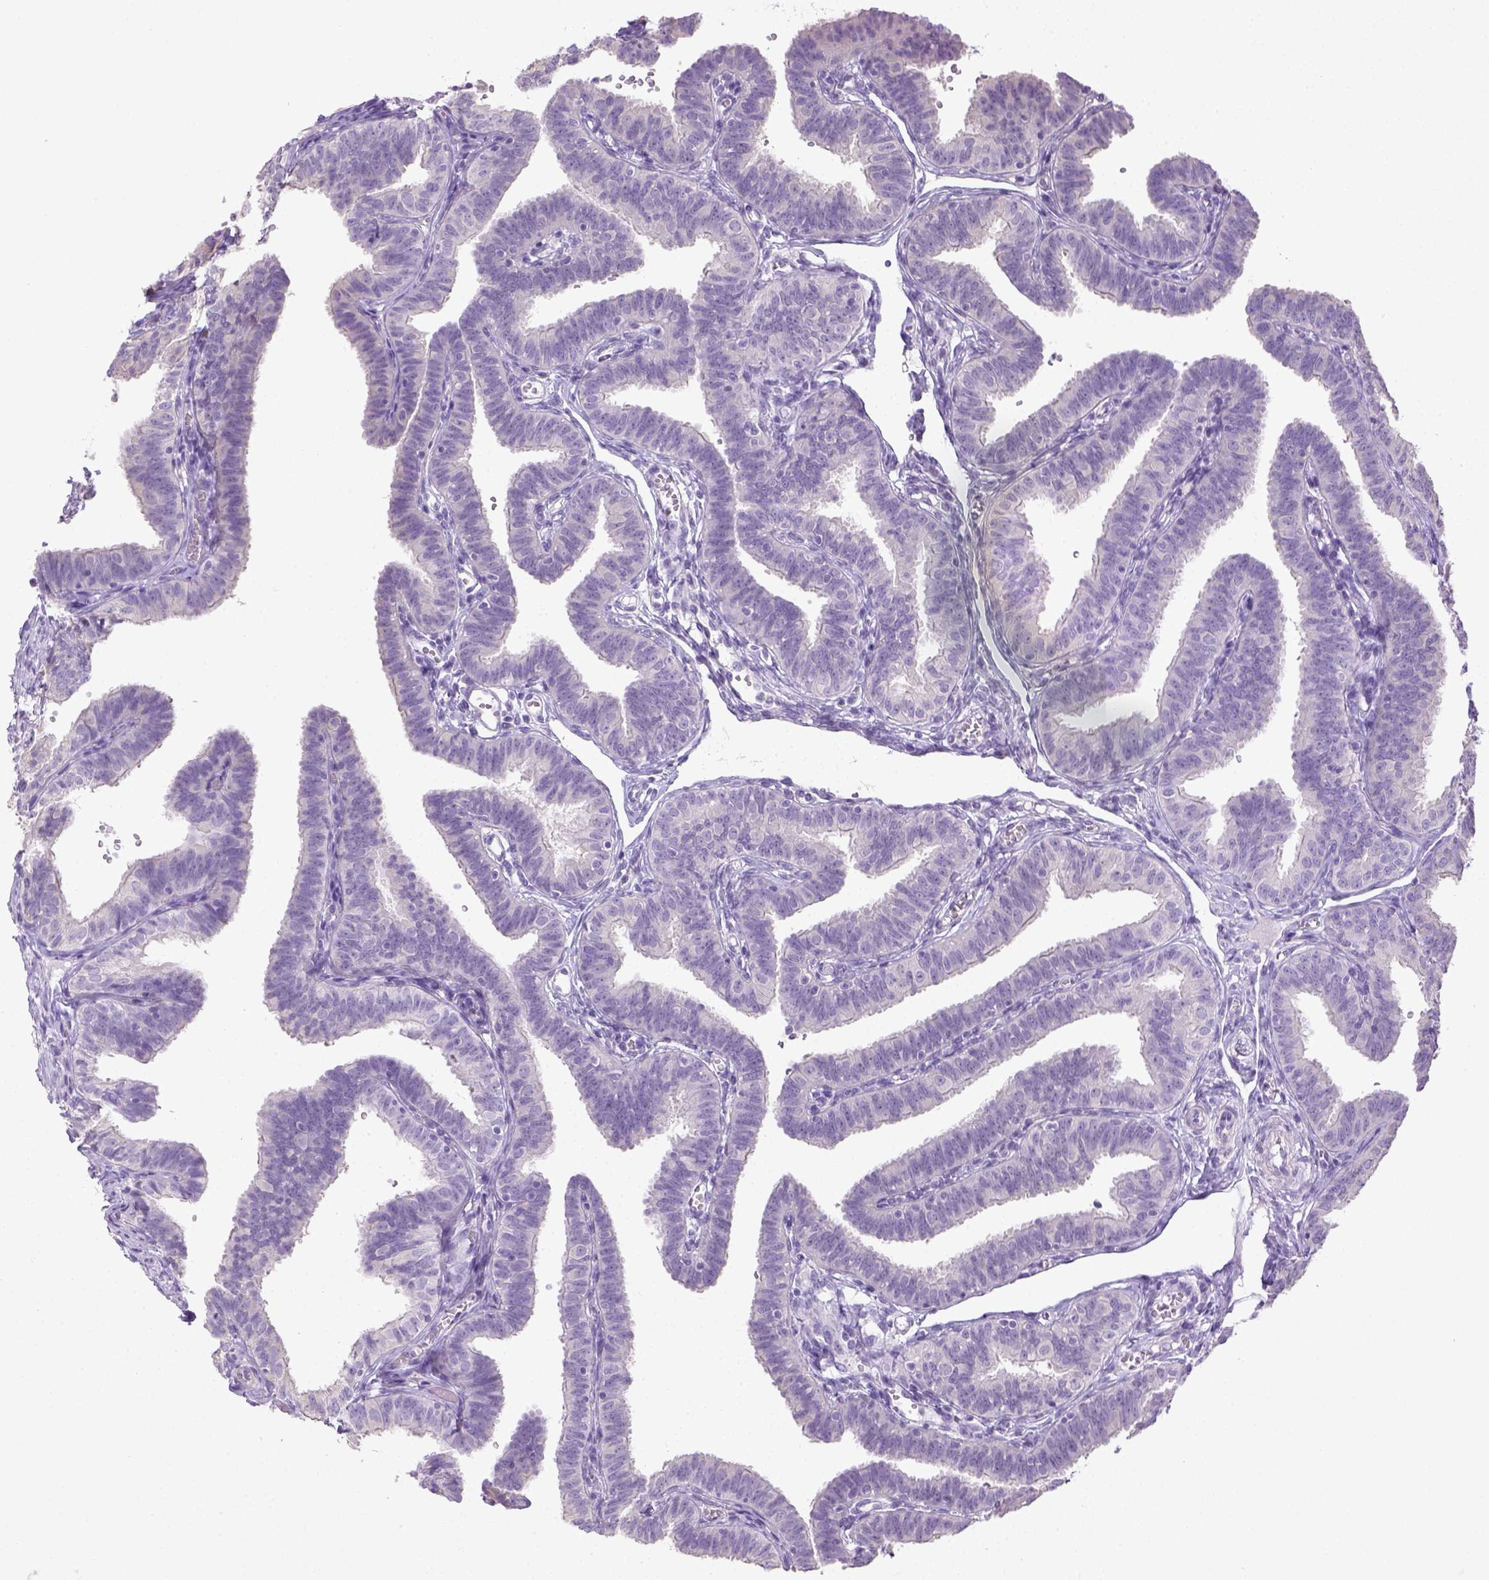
{"staining": {"intensity": "negative", "quantity": "none", "location": "none"}, "tissue": "fallopian tube", "cell_type": "Glandular cells", "image_type": "normal", "snomed": [{"axis": "morphology", "description": "Normal tissue, NOS"}, {"axis": "topography", "description": "Fallopian tube"}], "caption": "IHC of unremarkable human fallopian tube reveals no staining in glandular cells. (Stains: DAB IHC with hematoxylin counter stain, Microscopy: brightfield microscopy at high magnification).", "gene": "LGSN", "patient": {"sex": "female", "age": 25}}